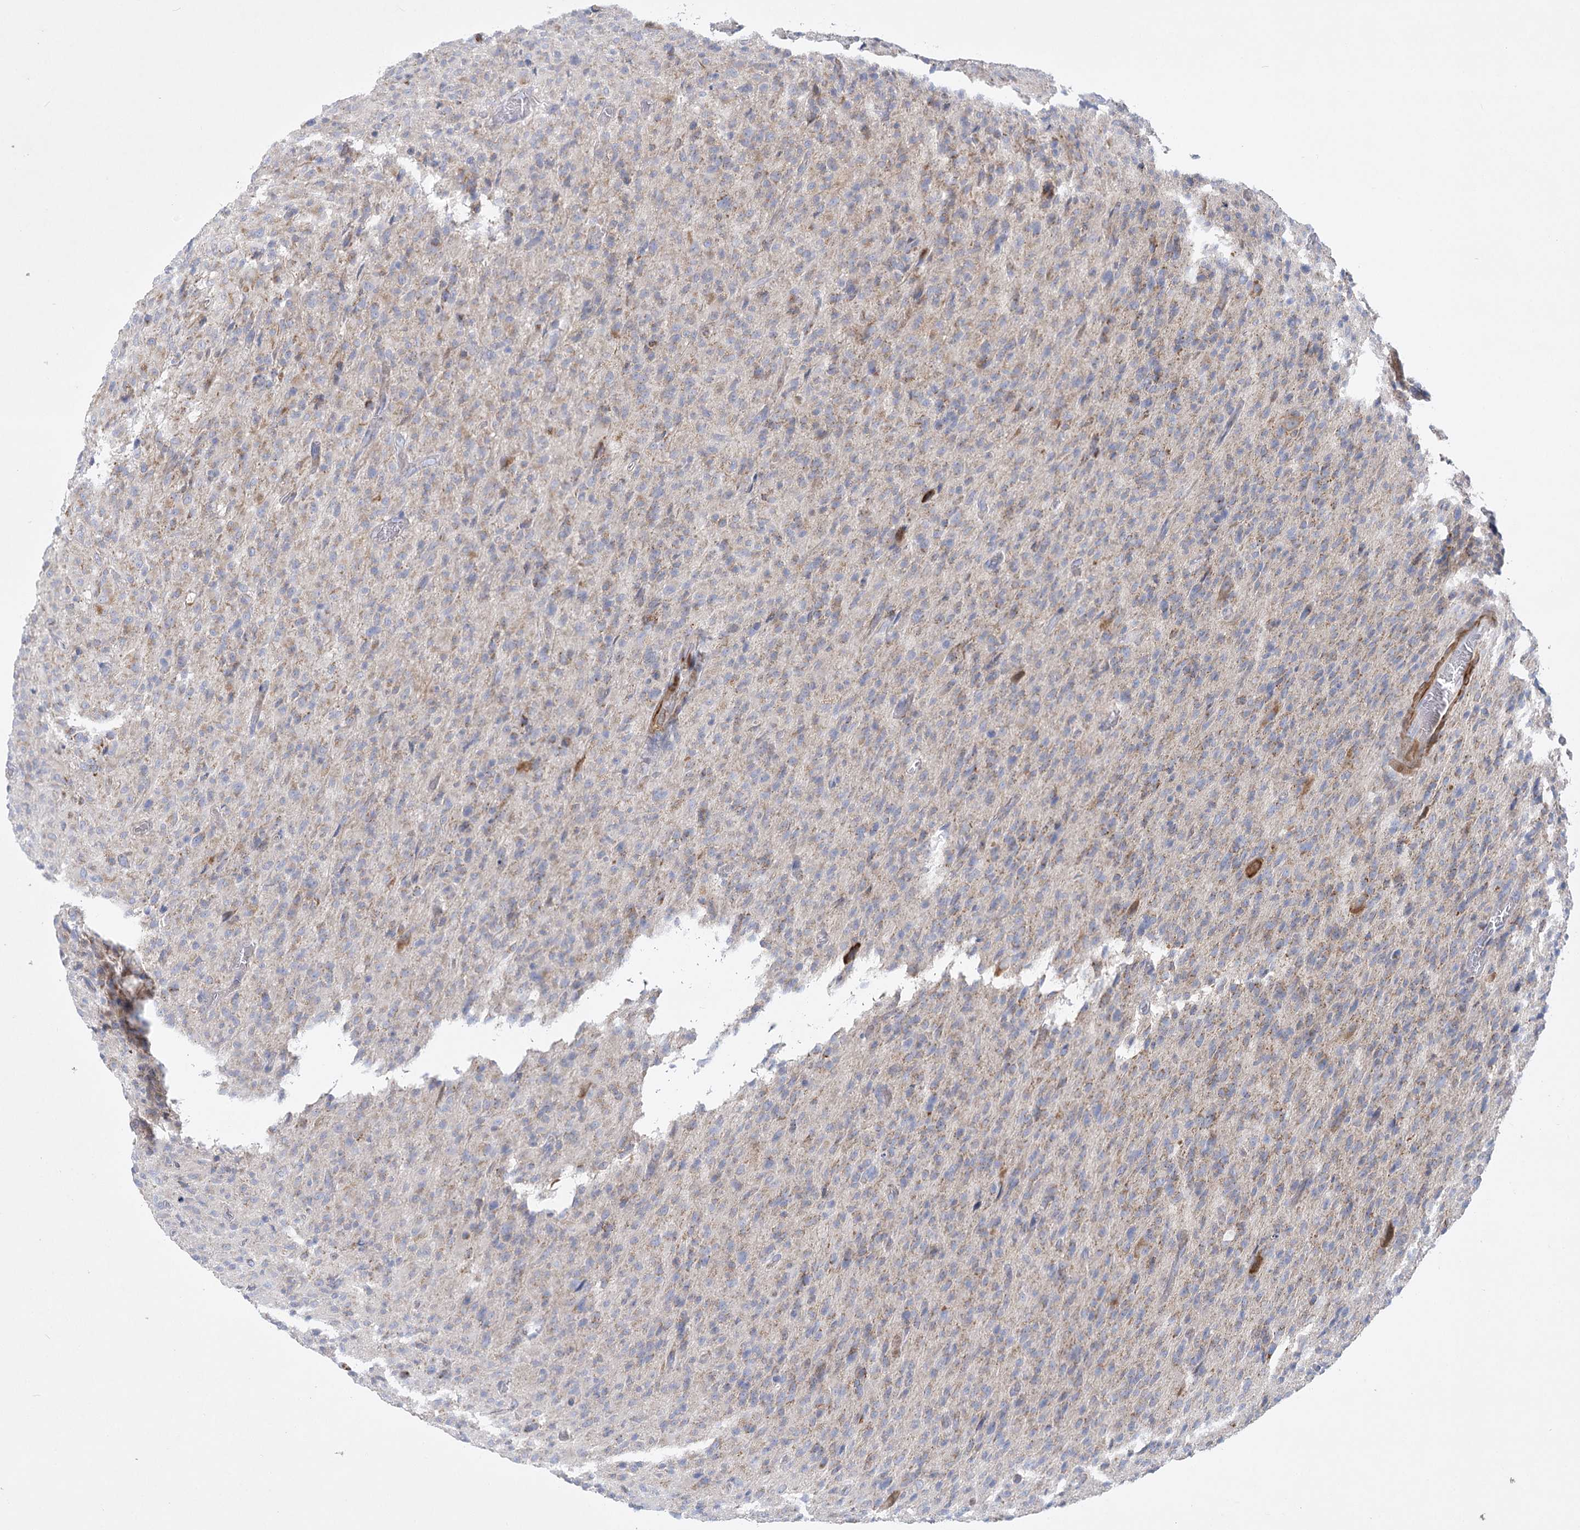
{"staining": {"intensity": "weak", "quantity": ">75%", "location": "cytoplasmic/membranous"}, "tissue": "glioma", "cell_type": "Tumor cells", "image_type": "cancer", "snomed": [{"axis": "morphology", "description": "Glioma, malignant, High grade"}, {"axis": "topography", "description": "Brain"}], "caption": "A brown stain highlights weak cytoplasmic/membranous positivity of a protein in human high-grade glioma (malignant) tumor cells. The protein is shown in brown color, while the nuclei are stained blue.", "gene": "DHTKD1", "patient": {"sex": "female", "age": 57}}